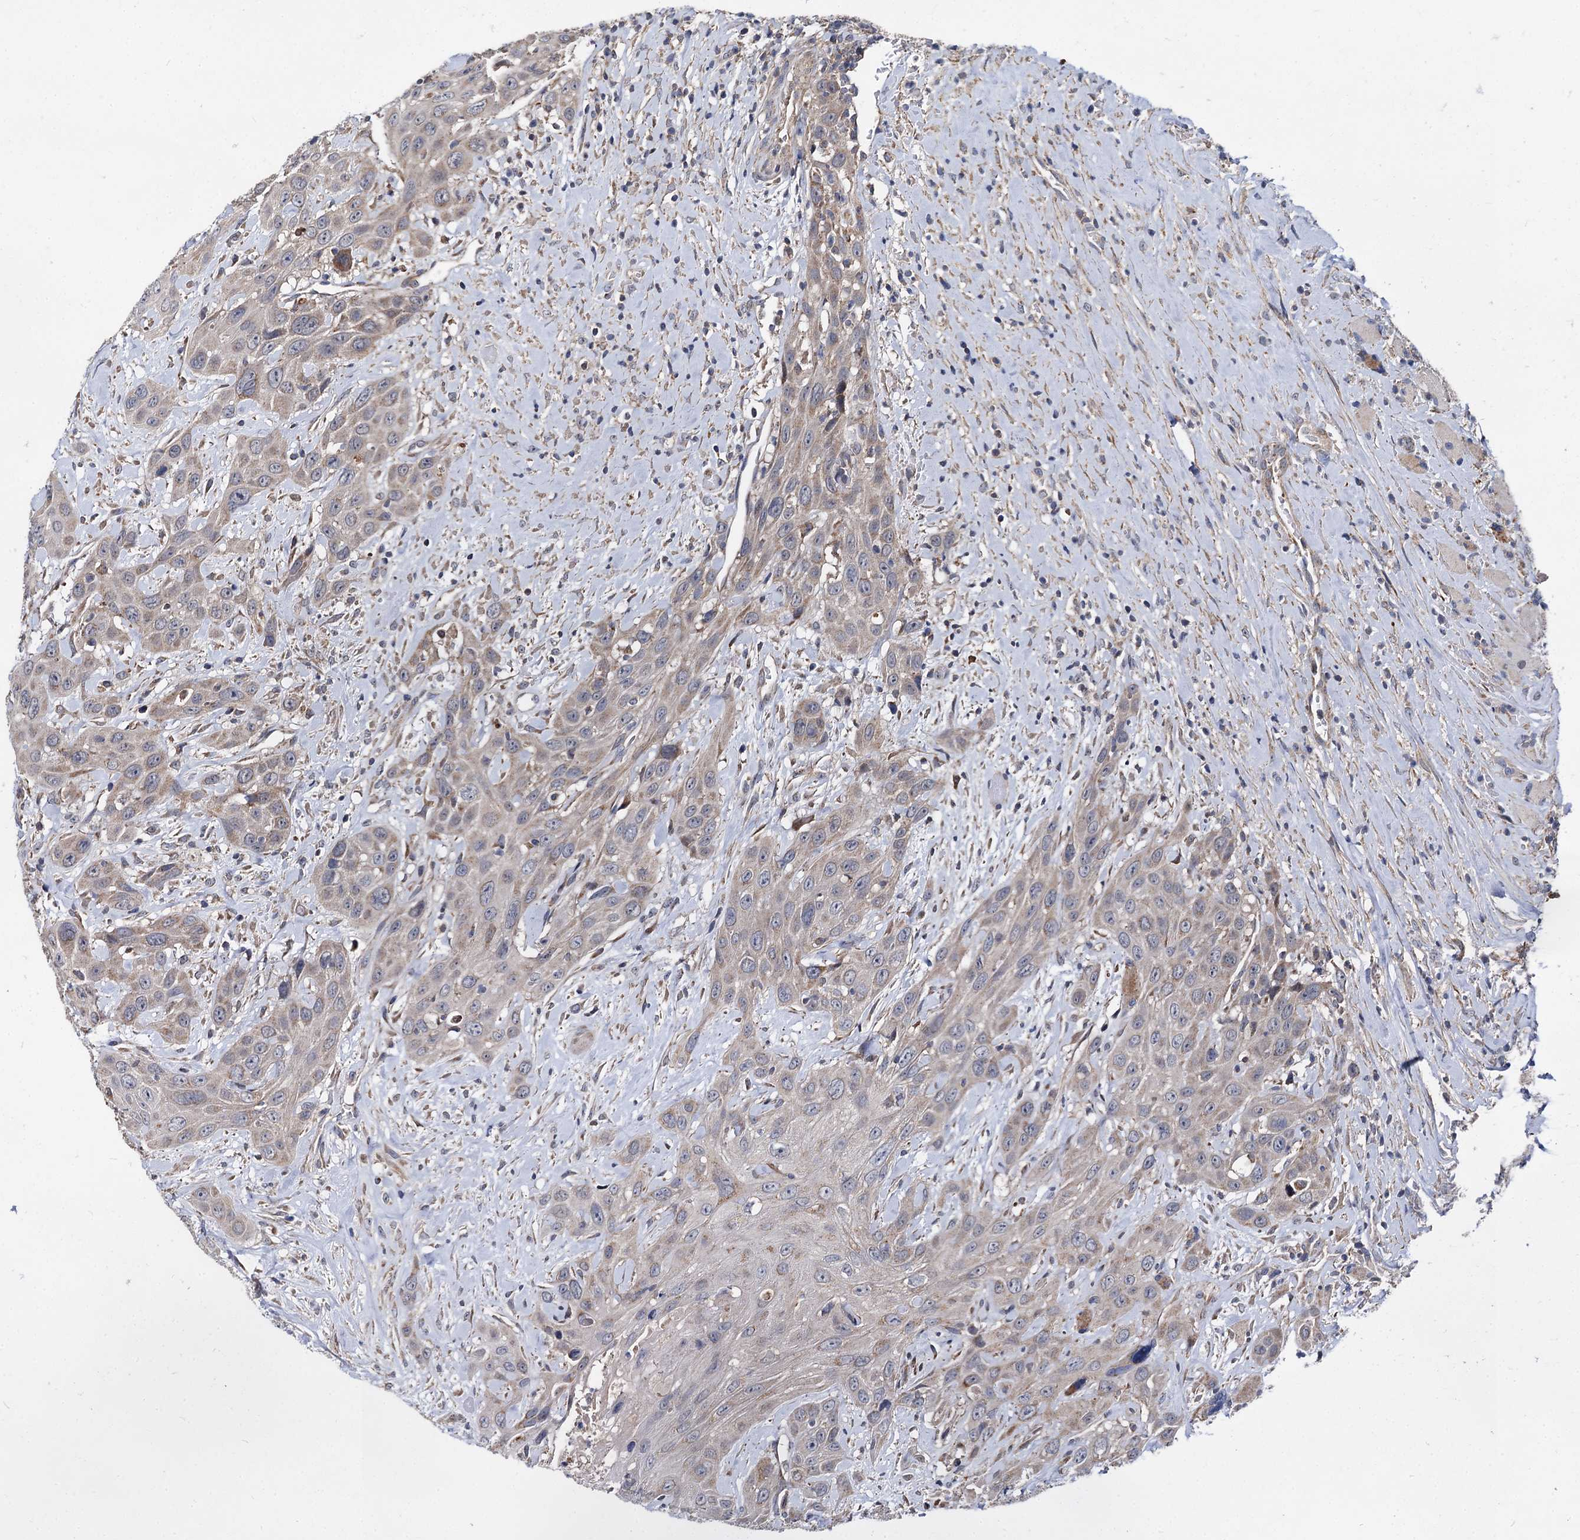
{"staining": {"intensity": "weak", "quantity": "25%-75%", "location": "cytoplasmic/membranous"}, "tissue": "head and neck cancer", "cell_type": "Tumor cells", "image_type": "cancer", "snomed": [{"axis": "morphology", "description": "Squamous cell carcinoma, NOS"}, {"axis": "topography", "description": "Head-Neck"}], "caption": "Head and neck cancer (squamous cell carcinoma) stained with IHC exhibits weak cytoplasmic/membranous positivity in about 25%-75% of tumor cells. The protein of interest is shown in brown color, while the nuclei are stained blue.", "gene": "SPRYD3", "patient": {"sex": "male", "age": 81}}